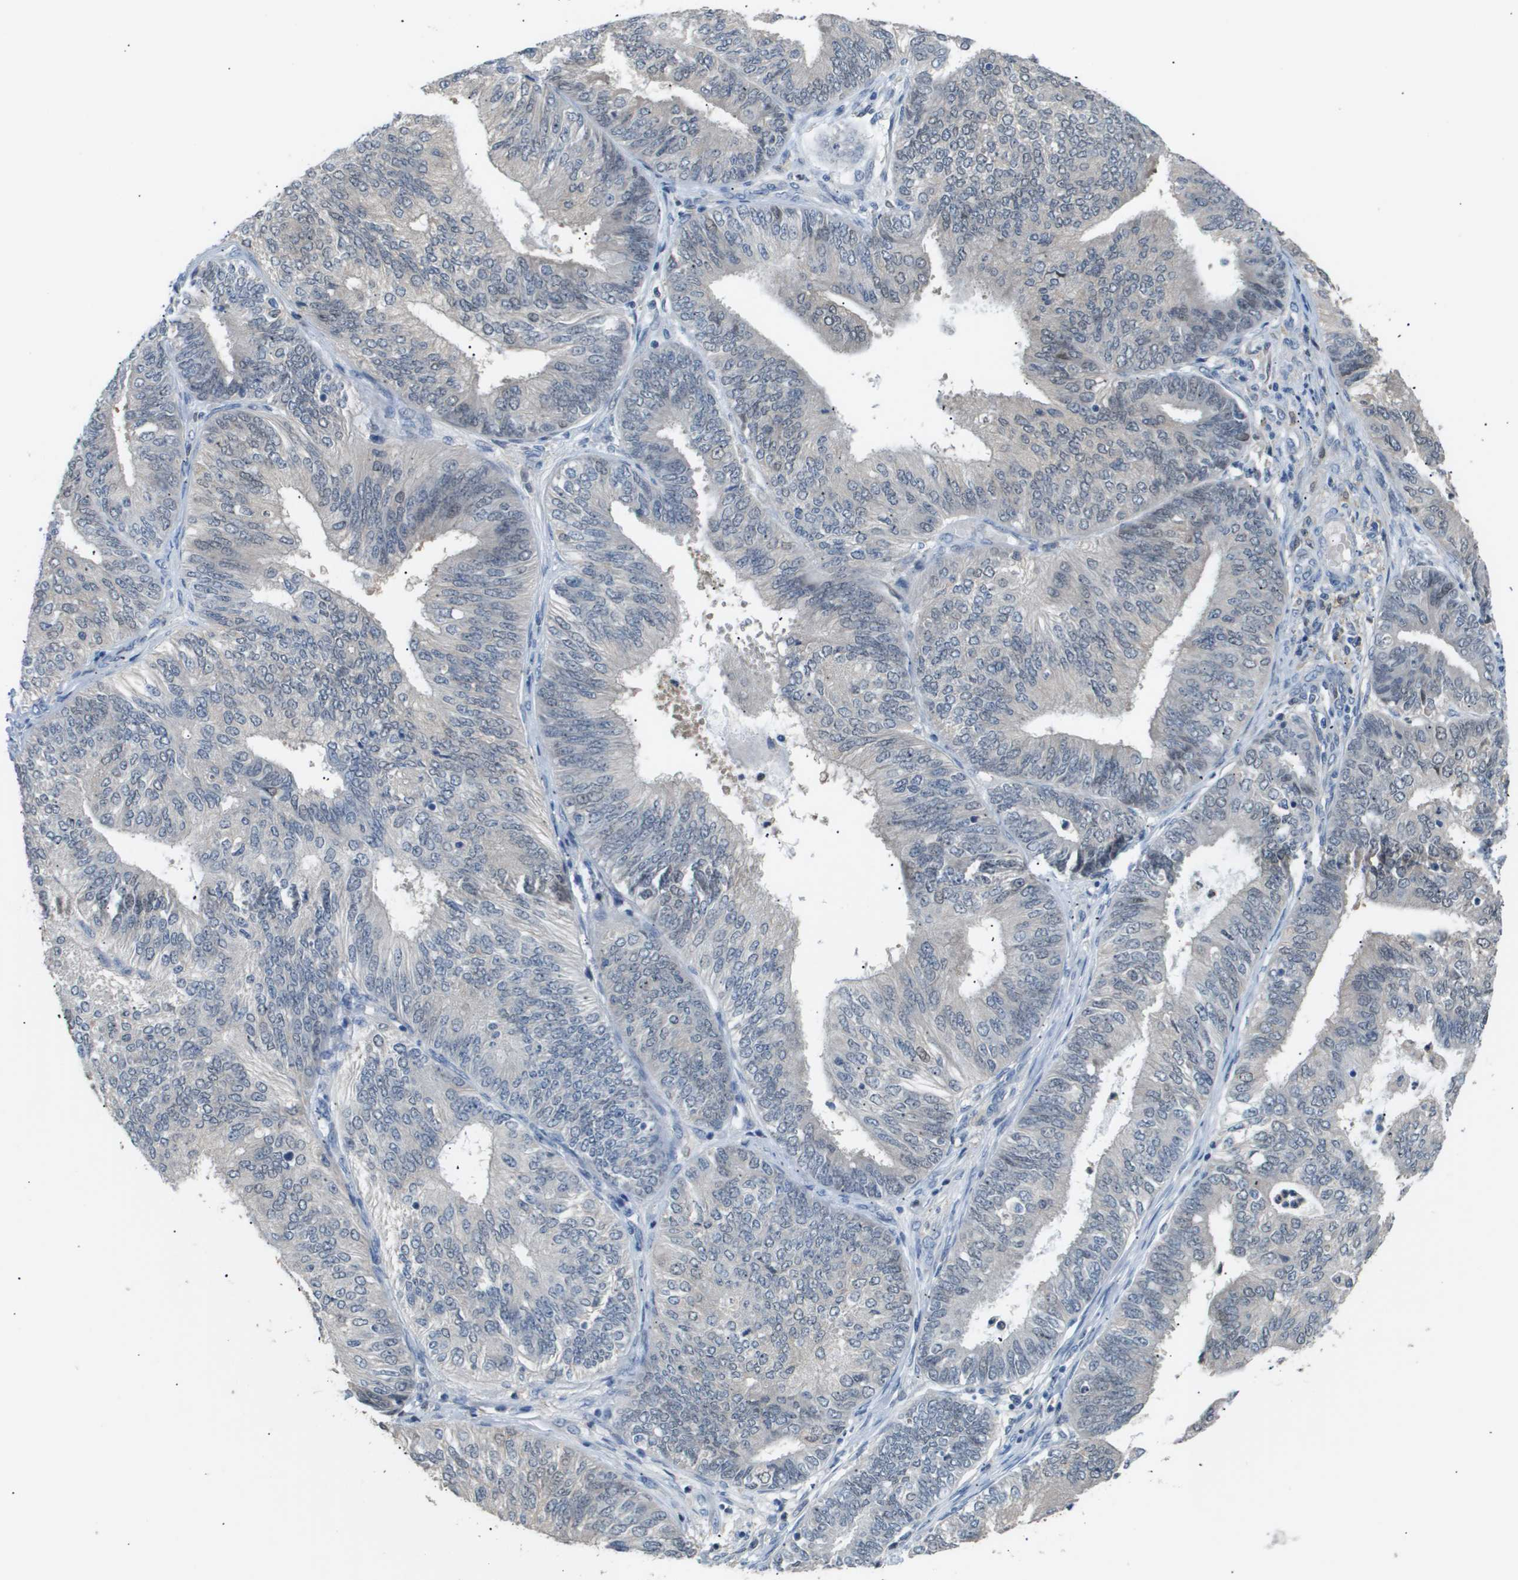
{"staining": {"intensity": "negative", "quantity": "none", "location": "none"}, "tissue": "endometrial cancer", "cell_type": "Tumor cells", "image_type": "cancer", "snomed": [{"axis": "morphology", "description": "Adenocarcinoma, NOS"}, {"axis": "topography", "description": "Endometrium"}], "caption": "Immunohistochemistry (IHC) image of human endometrial cancer (adenocarcinoma) stained for a protein (brown), which shows no expression in tumor cells. (Stains: DAB immunohistochemistry with hematoxylin counter stain, Microscopy: brightfield microscopy at high magnification).", "gene": "AKR1A1", "patient": {"sex": "female", "age": 58}}